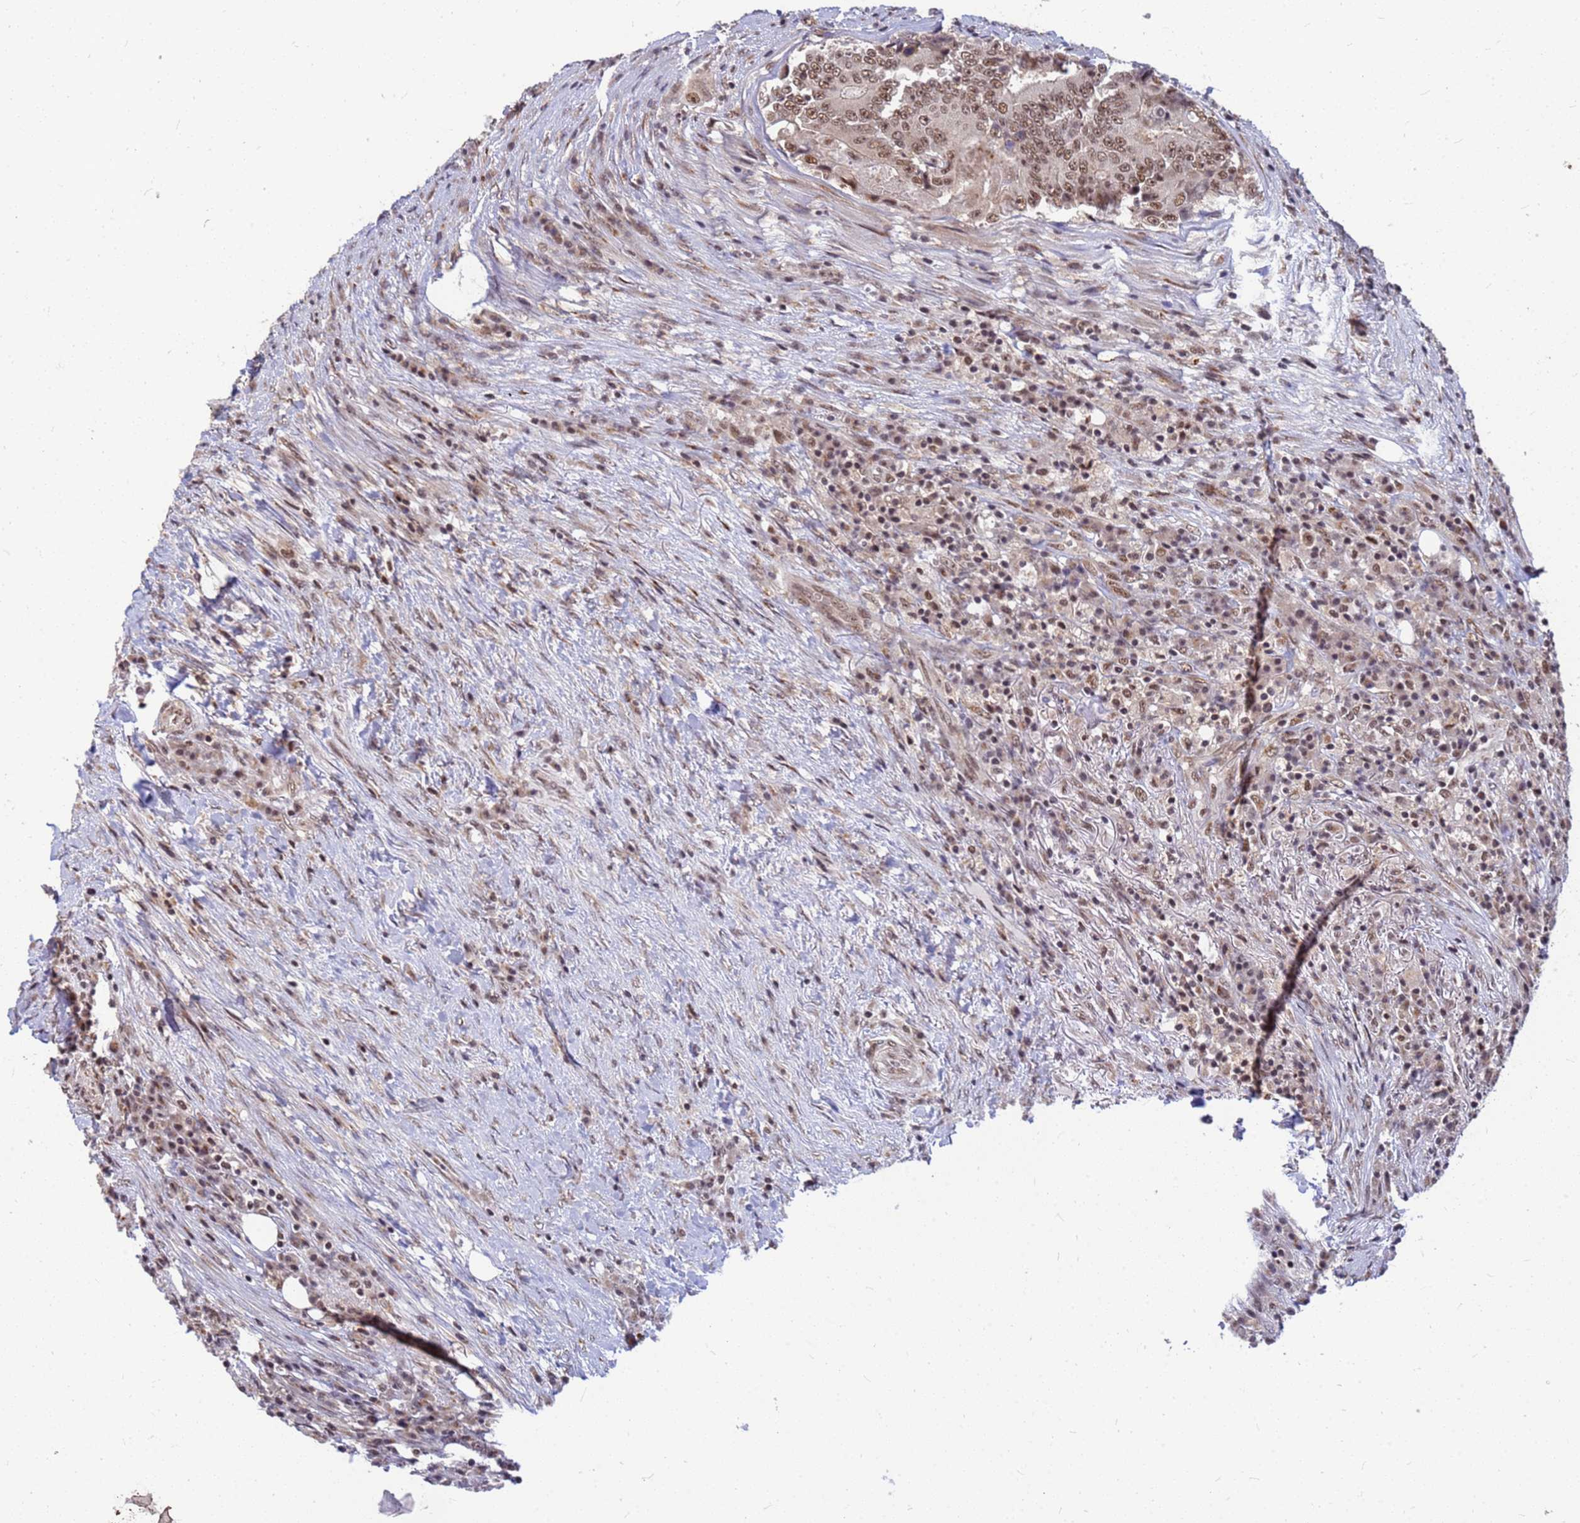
{"staining": {"intensity": "moderate", "quantity": ">75%", "location": "nuclear"}, "tissue": "colorectal cancer", "cell_type": "Tumor cells", "image_type": "cancer", "snomed": [{"axis": "morphology", "description": "Adenocarcinoma, NOS"}, {"axis": "topography", "description": "Colon"}], "caption": "Immunohistochemistry (IHC) staining of colorectal adenocarcinoma, which demonstrates medium levels of moderate nuclear expression in about >75% of tumor cells indicating moderate nuclear protein expression. The staining was performed using DAB (brown) for protein detection and nuclei were counterstained in hematoxylin (blue).", "gene": "NCBP2", "patient": {"sex": "male", "age": 83}}